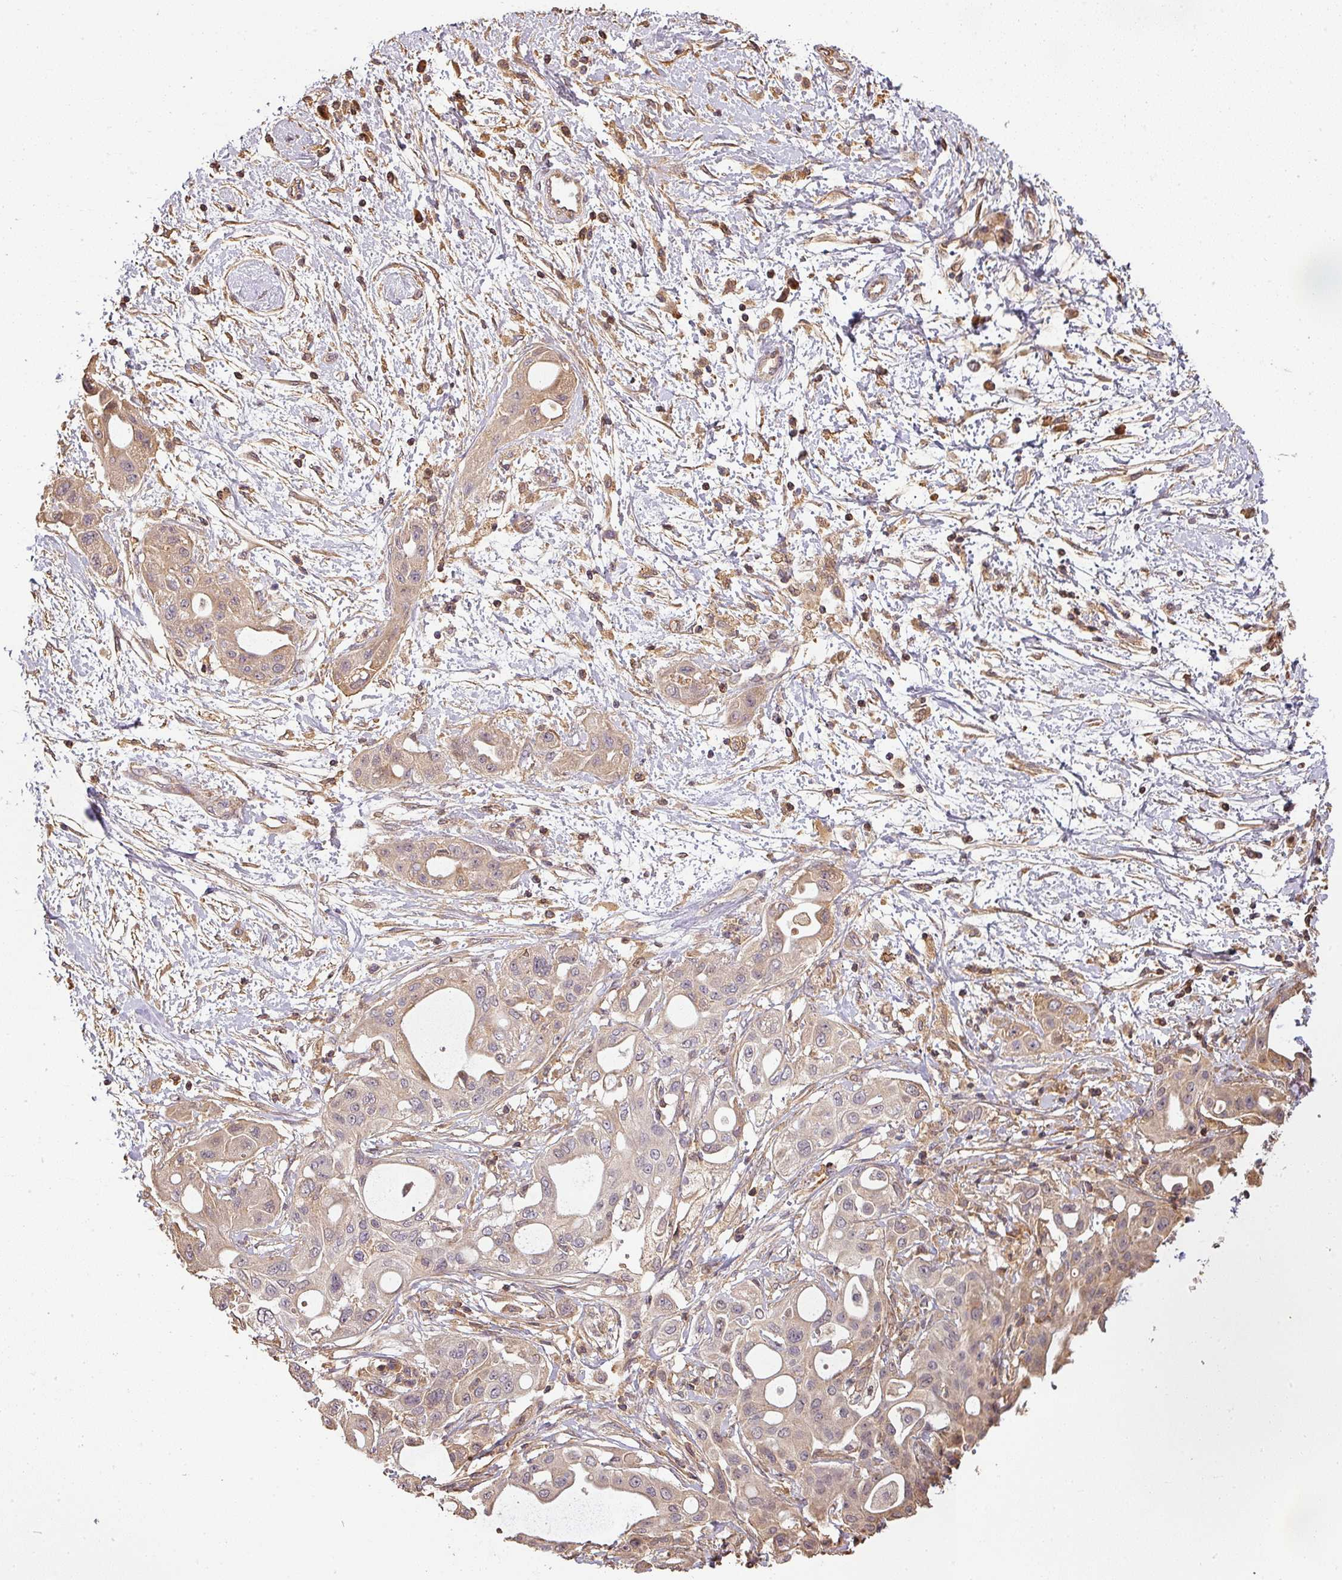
{"staining": {"intensity": "weak", "quantity": "25%-75%", "location": "cytoplasmic/membranous"}, "tissue": "pancreatic cancer", "cell_type": "Tumor cells", "image_type": "cancer", "snomed": [{"axis": "morphology", "description": "Adenocarcinoma, NOS"}, {"axis": "topography", "description": "Pancreas"}], "caption": "A low amount of weak cytoplasmic/membranous positivity is present in about 25%-75% of tumor cells in adenocarcinoma (pancreatic) tissue.", "gene": "BPIFB3", "patient": {"sex": "male", "age": 68}}